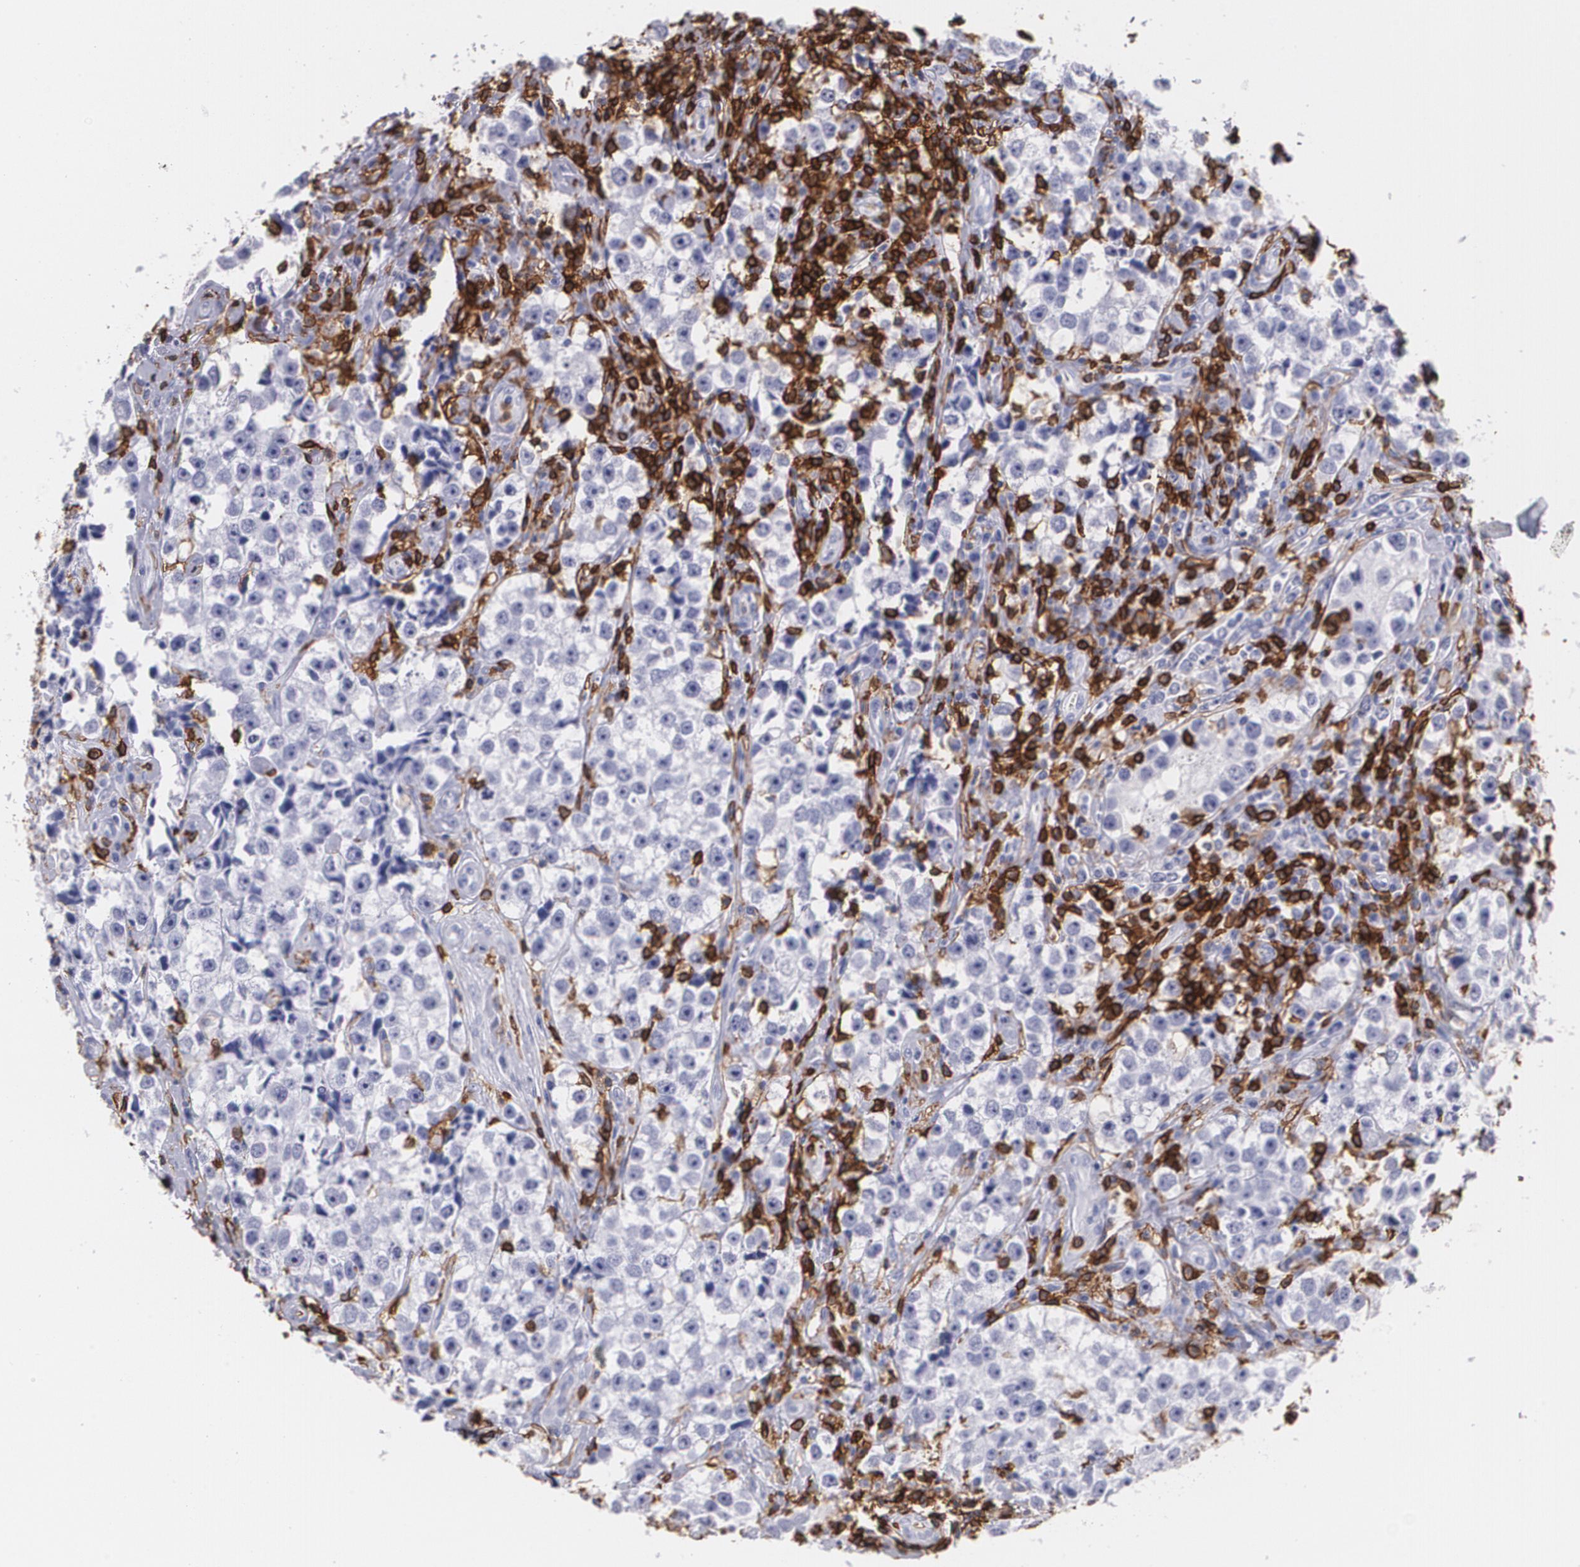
{"staining": {"intensity": "negative", "quantity": "none", "location": "none"}, "tissue": "testis cancer", "cell_type": "Tumor cells", "image_type": "cancer", "snomed": [{"axis": "morphology", "description": "Seminoma, NOS"}, {"axis": "topography", "description": "Testis"}], "caption": "Image shows no significant protein expression in tumor cells of seminoma (testis).", "gene": "PTPRC", "patient": {"sex": "male", "age": 32}}